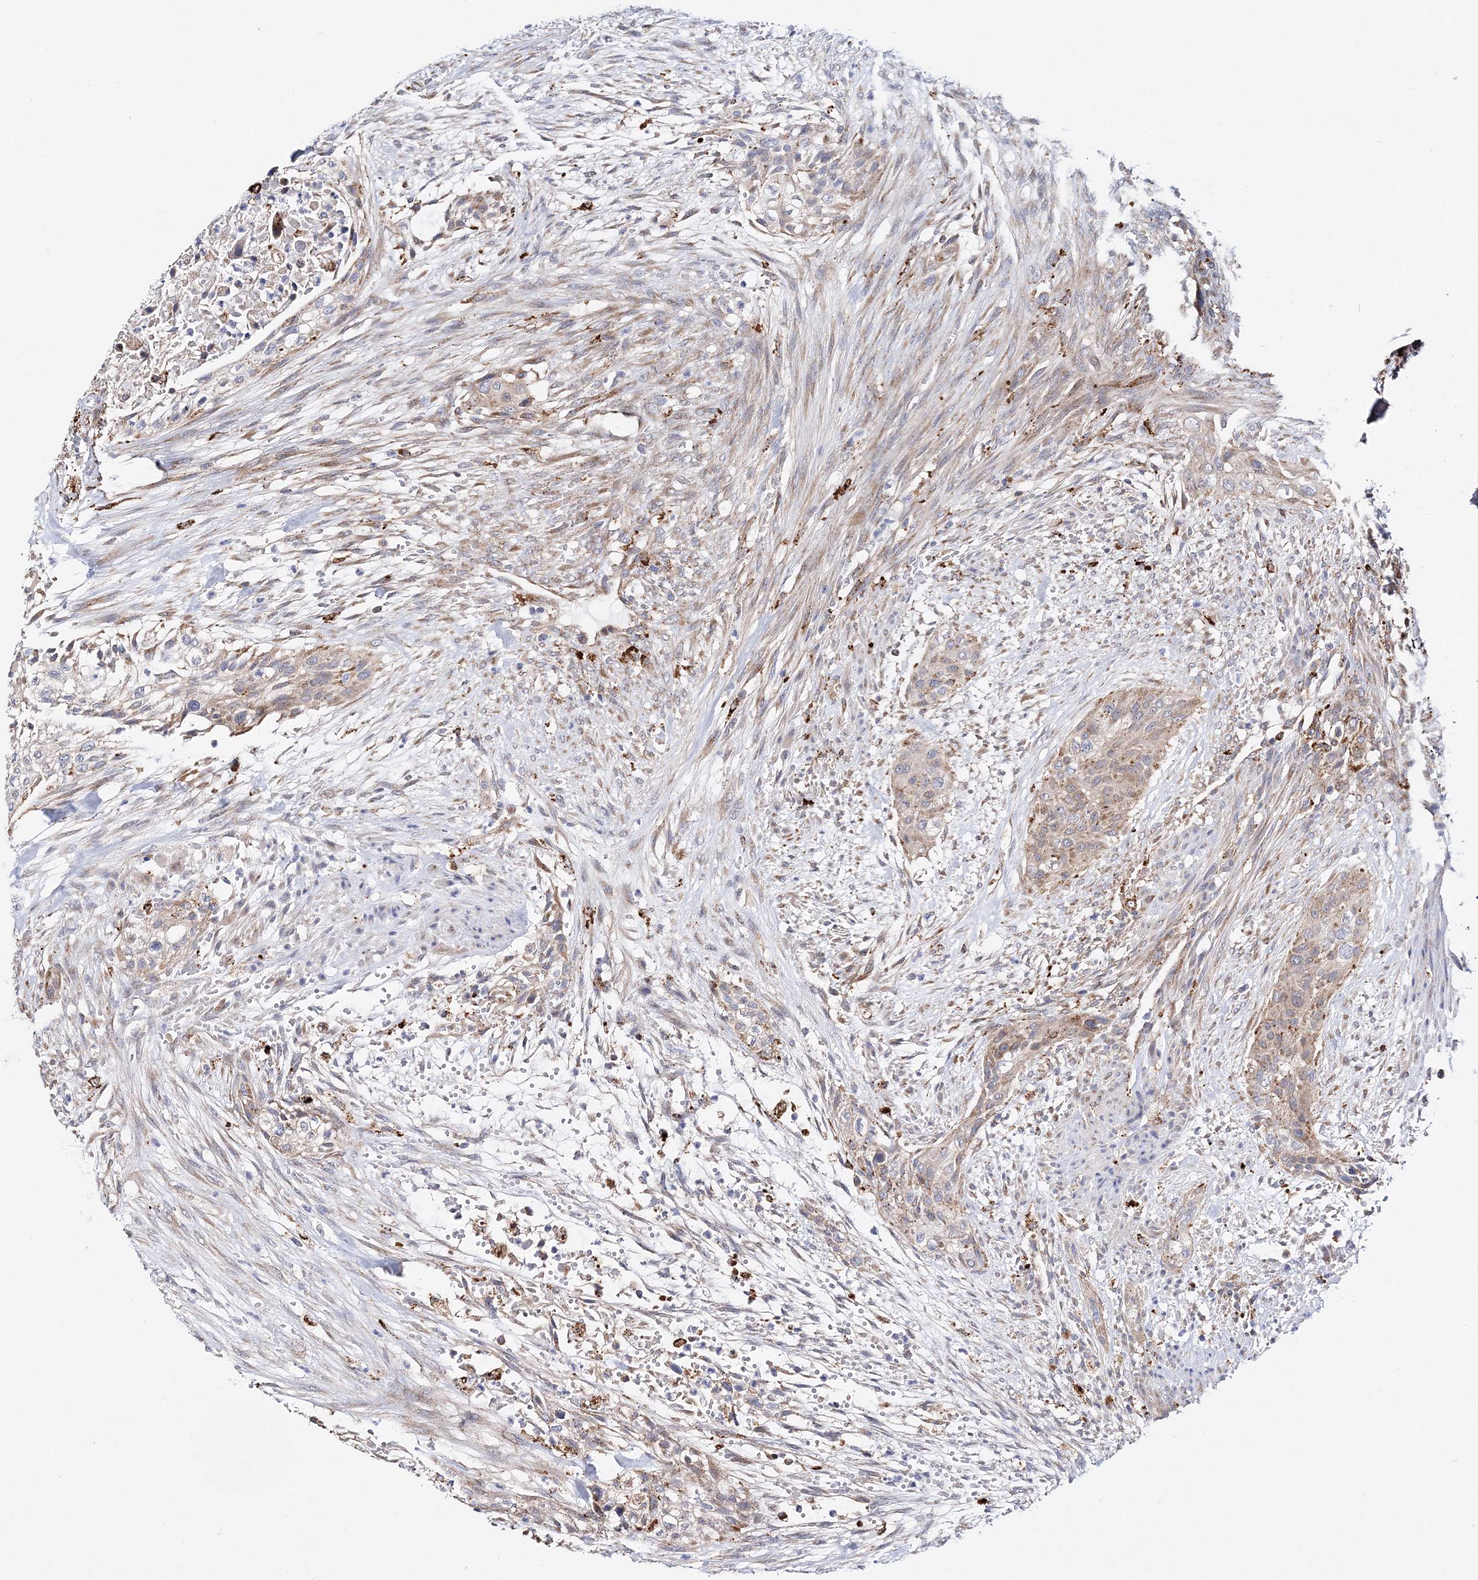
{"staining": {"intensity": "moderate", "quantity": "<25%", "location": "cytoplasmic/membranous"}, "tissue": "urothelial cancer", "cell_type": "Tumor cells", "image_type": "cancer", "snomed": [{"axis": "morphology", "description": "Urothelial carcinoma, High grade"}, {"axis": "topography", "description": "Urinary bladder"}], "caption": "Moderate cytoplasmic/membranous positivity for a protein is present in about <25% of tumor cells of urothelial carcinoma (high-grade) using immunohistochemistry.", "gene": "C3orf38", "patient": {"sex": "male", "age": 35}}